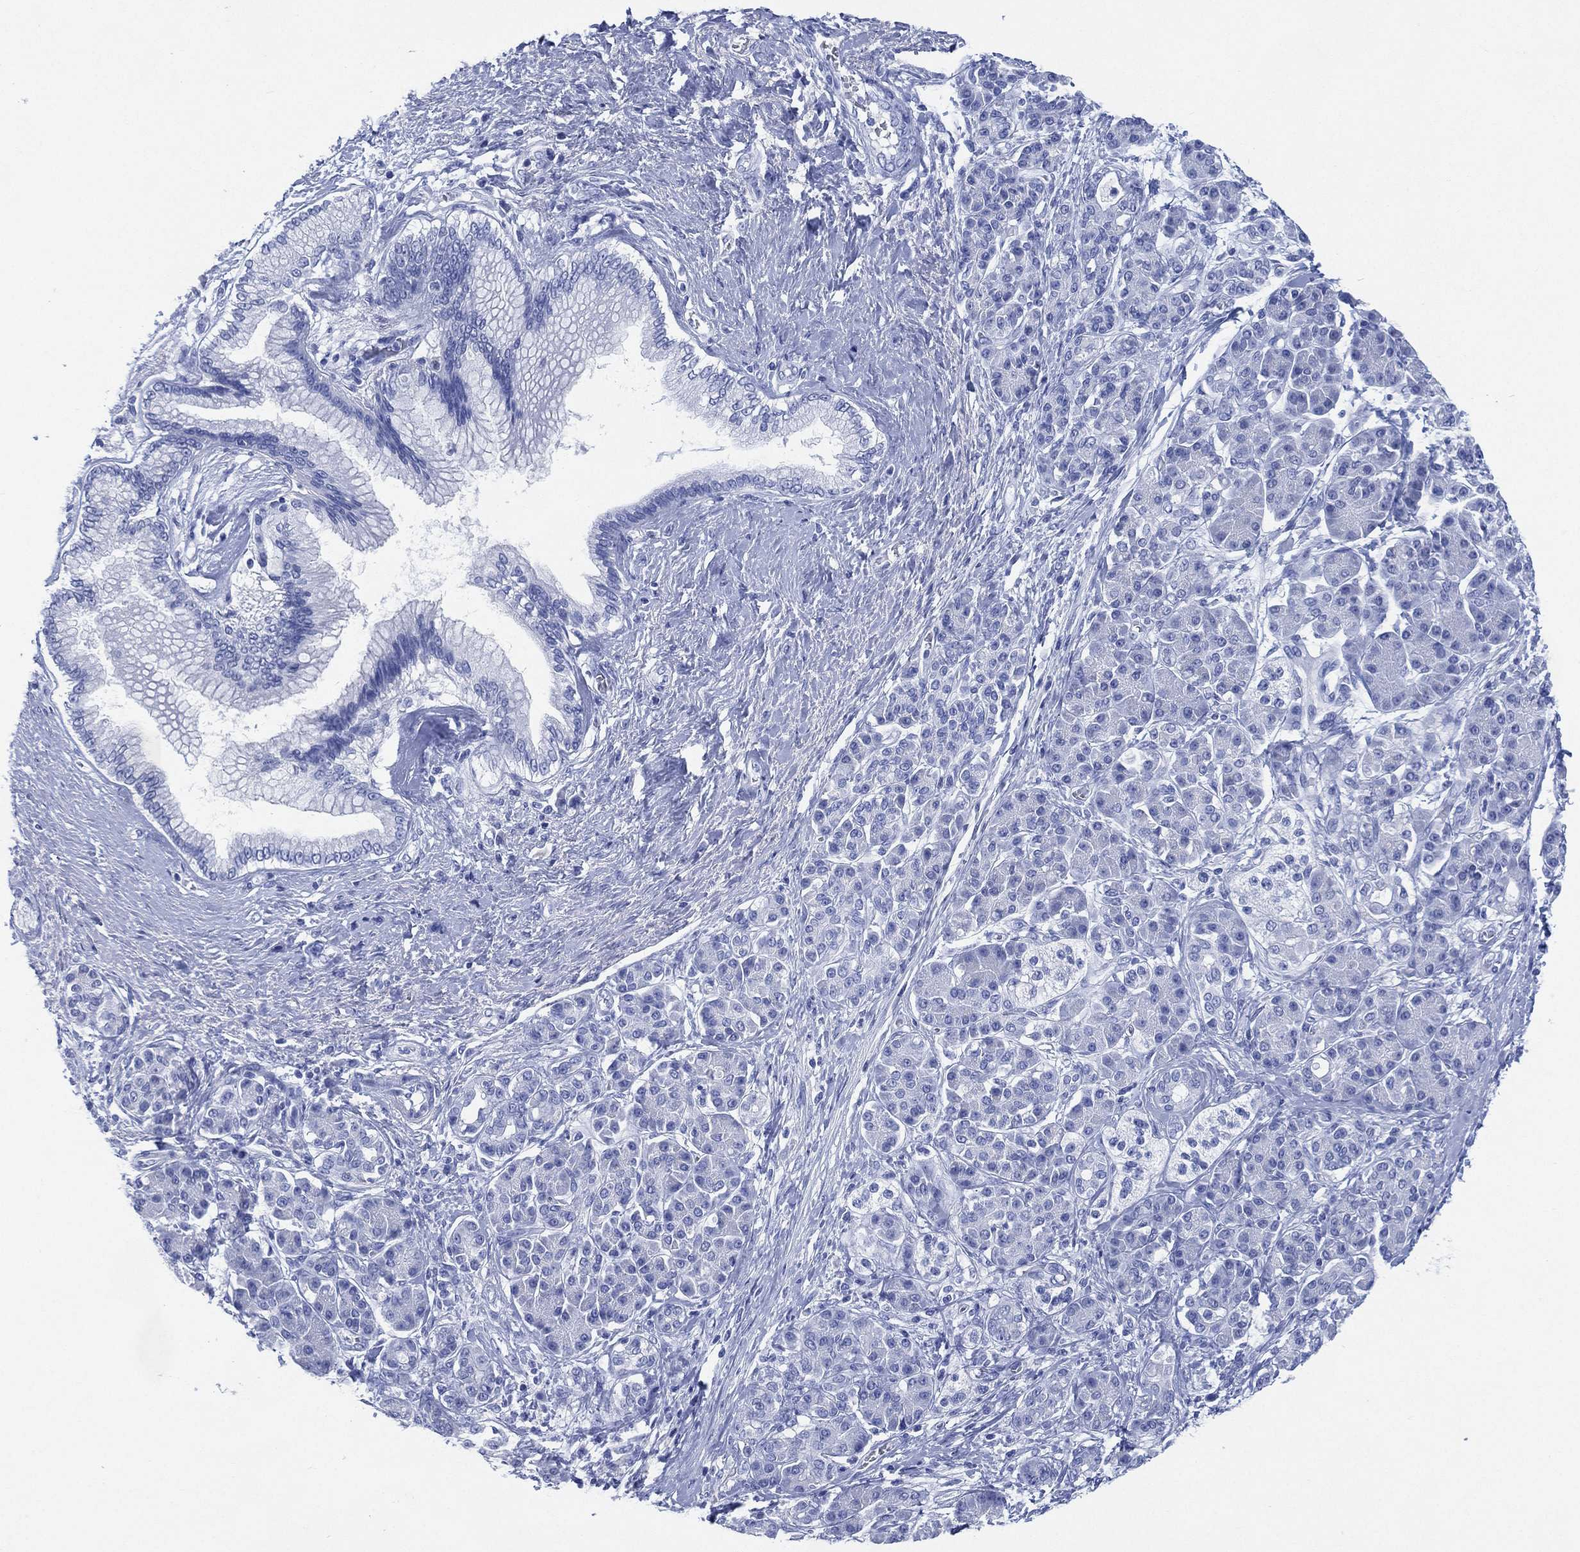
{"staining": {"intensity": "negative", "quantity": "none", "location": "none"}, "tissue": "pancreatic cancer", "cell_type": "Tumor cells", "image_type": "cancer", "snomed": [{"axis": "morphology", "description": "Adenocarcinoma, NOS"}, {"axis": "topography", "description": "Pancreas"}], "caption": "DAB (3,3'-diaminobenzidine) immunohistochemical staining of pancreatic adenocarcinoma displays no significant expression in tumor cells. The staining was performed using DAB (3,3'-diaminobenzidine) to visualize the protein expression in brown, while the nuclei were stained in blue with hematoxylin (Magnification: 20x).", "gene": "SIGLECL1", "patient": {"sex": "female", "age": 73}}